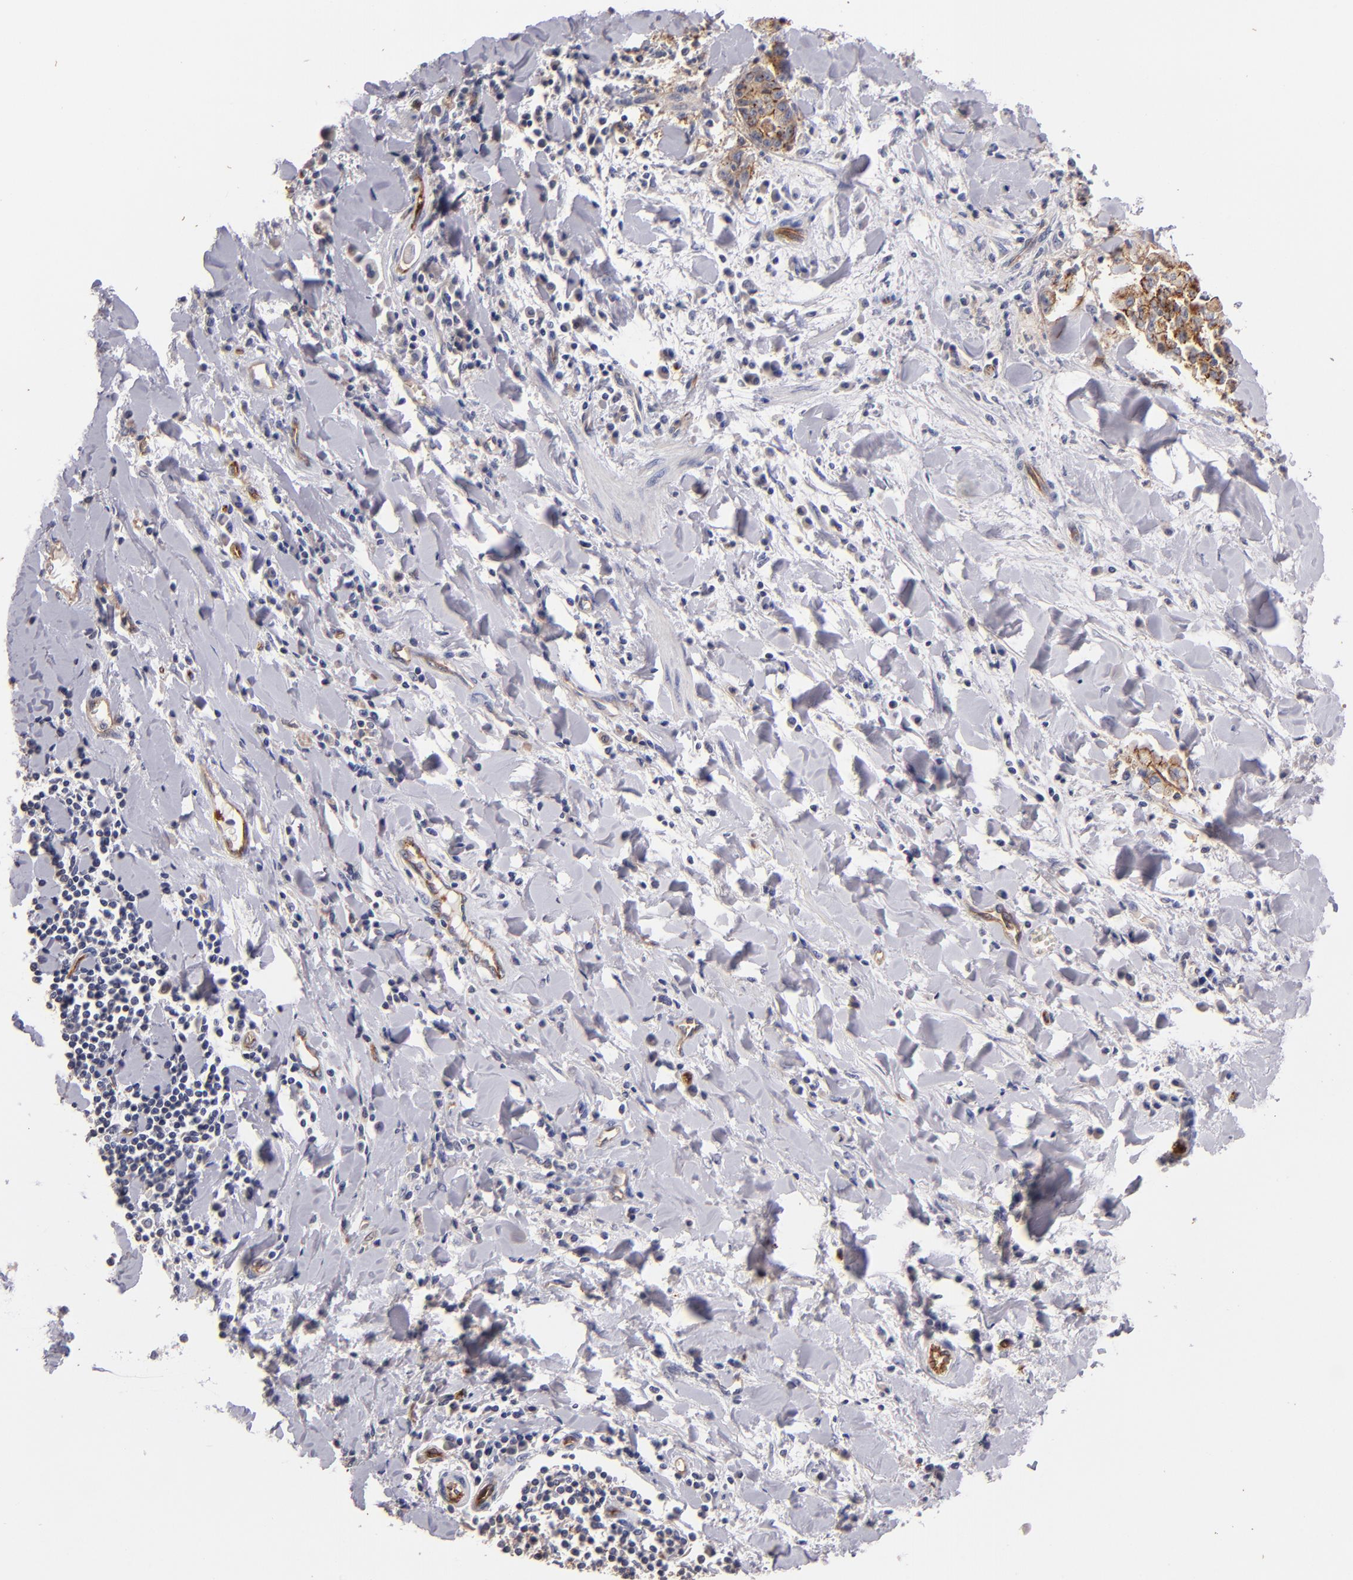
{"staining": {"intensity": "moderate", "quantity": "25%-75%", "location": "cytoplasmic/membranous"}, "tissue": "liver cancer", "cell_type": "Tumor cells", "image_type": "cancer", "snomed": [{"axis": "morphology", "description": "Cholangiocarcinoma"}, {"axis": "topography", "description": "Liver"}], "caption": "There is medium levels of moderate cytoplasmic/membranous positivity in tumor cells of cholangiocarcinoma (liver), as demonstrated by immunohistochemical staining (brown color).", "gene": "CLDN5", "patient": {"sex": "male", "age": 57}}